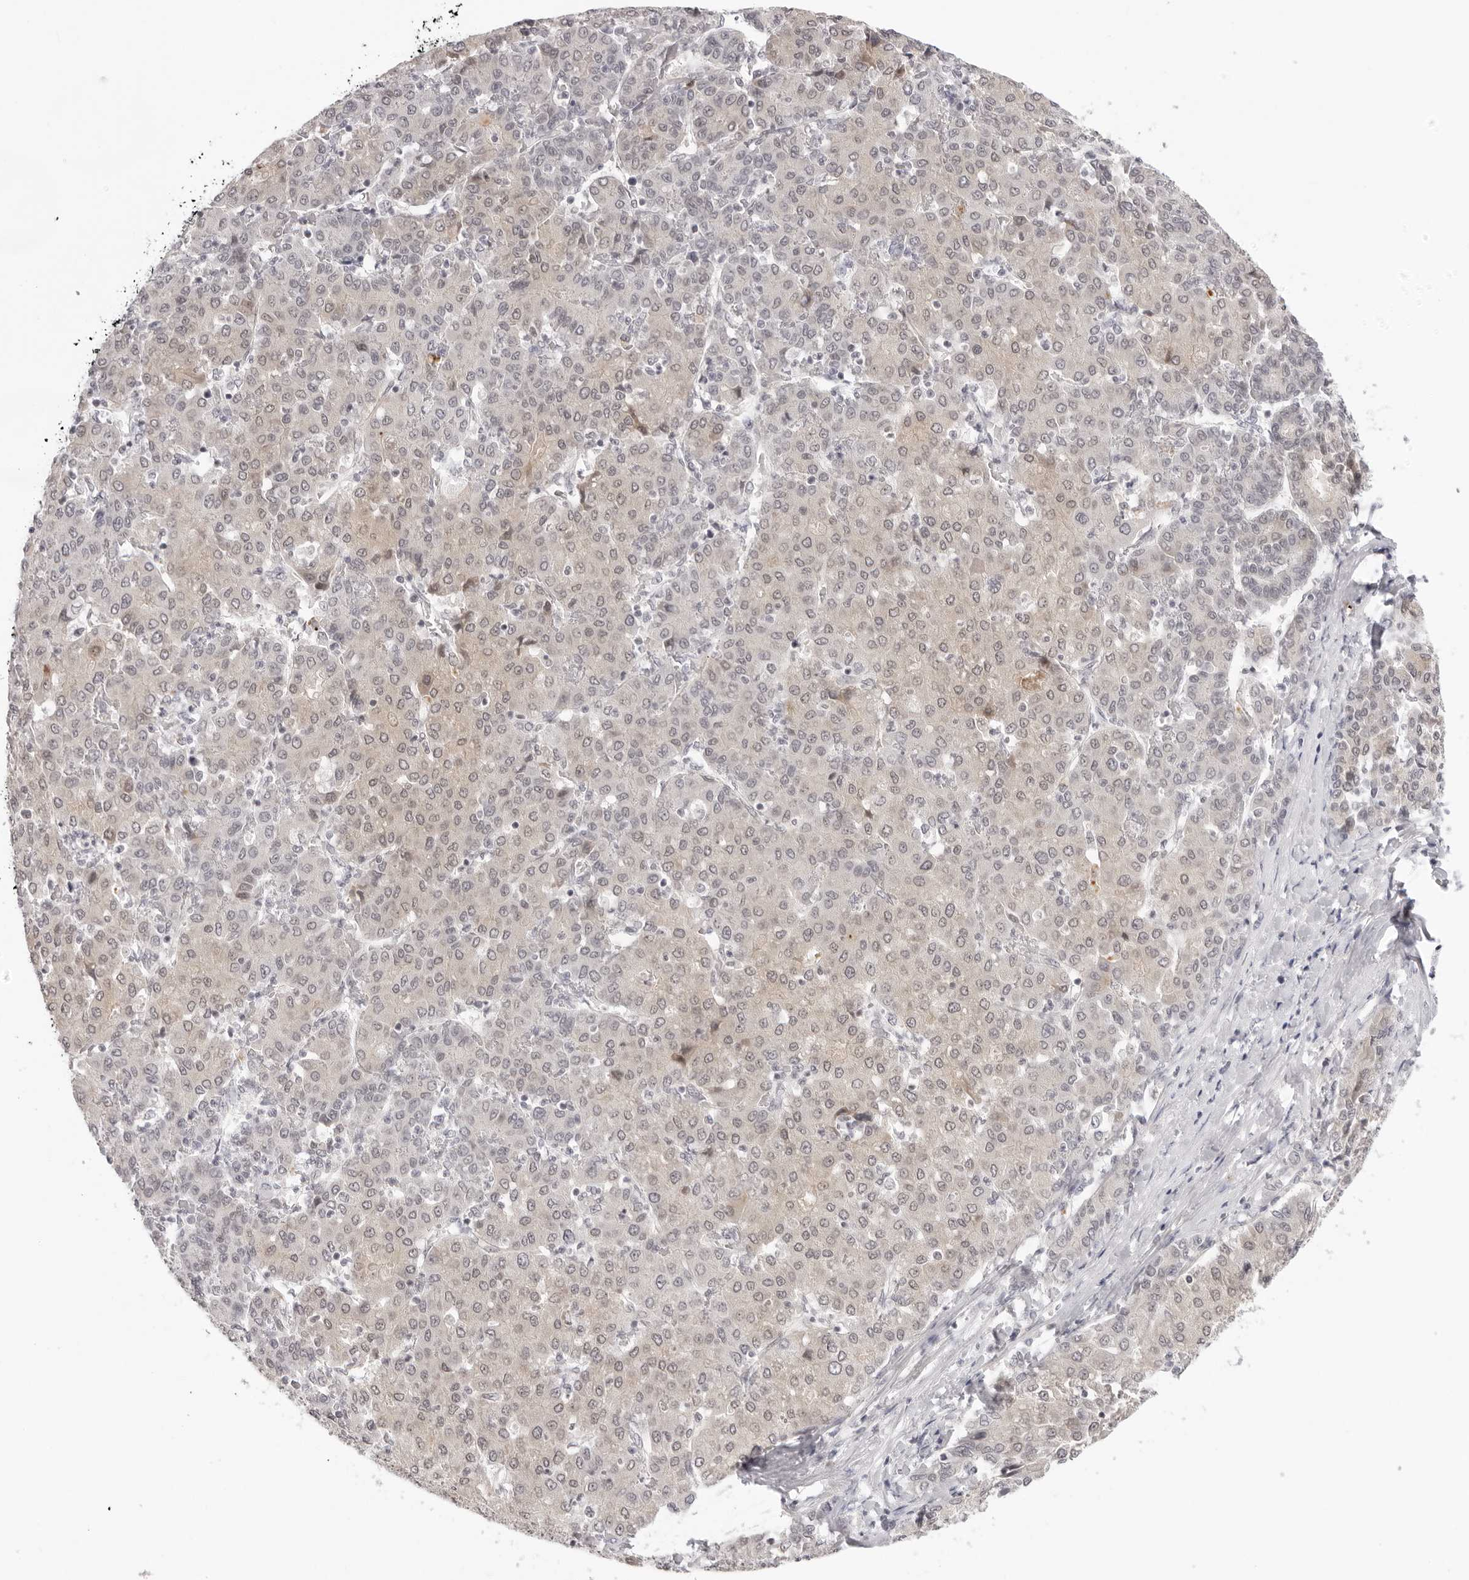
{"staining": {"intensity": "weak", "quantity": ">75%", "location": "cytoplasmic/membranous,nuclear"}, "tissue": "liver cancer", "cell_type": "Tumor cells", "image_type": "cancer", "snomed": [{"axis": "morphology", "description": "Carcinoma, Hepatocellular, NOS"}, {"axis": "topography", "description": "Liver"}], "caption": "Immunohistochemical staining of liver cancer (hepatocellular carcinoma) demonstrates low levels of weak cytoplasmic/membranous and nuclear protein expression in approximately >75% of tumor cells.", "gene": "STRADB", "patient": {"sex": "male", "age": 65}}